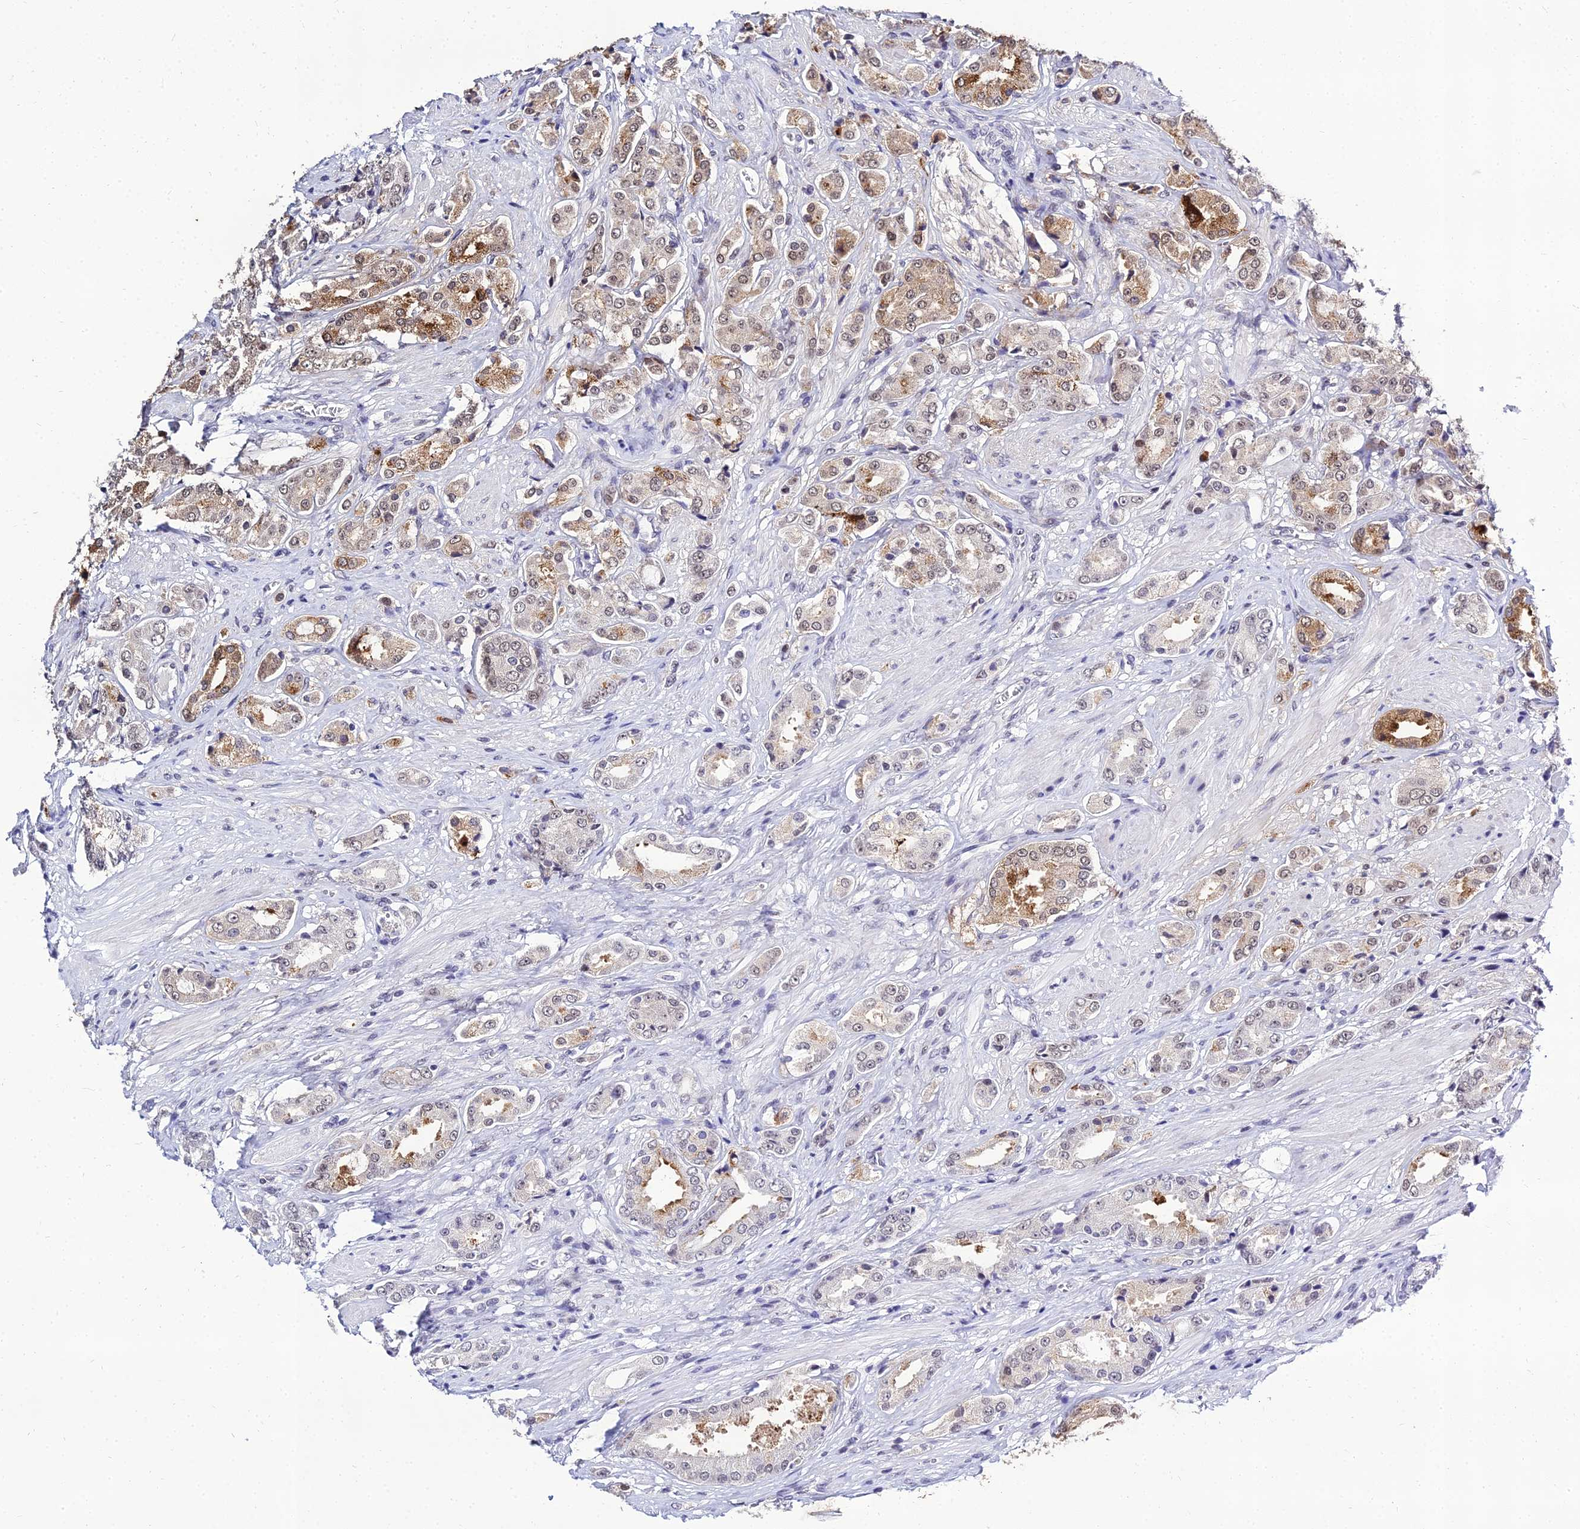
{"staining": {"intensity": "moderate", "quantity": "25%-75%", "location": "cytoplasmic/membranous"}, "tissue": "prostate cancer", "cell_type": "Tumor cells", "image_type": "cancer", "snomed": [{"axis": "morphology", "description": "Adenocarcinoma, High grade"}, {"axis": "topography", "description": "Prostate and seminal vesicle, NOS"}], "caption": "Human prostate cancer stained with a brown dye reveals moderate cytoplasmic/membranous positive staining in about 25%-75% of tumor cells.", "gene": "PPP4R2", "patient": {"sex": "male", "age": 64}}